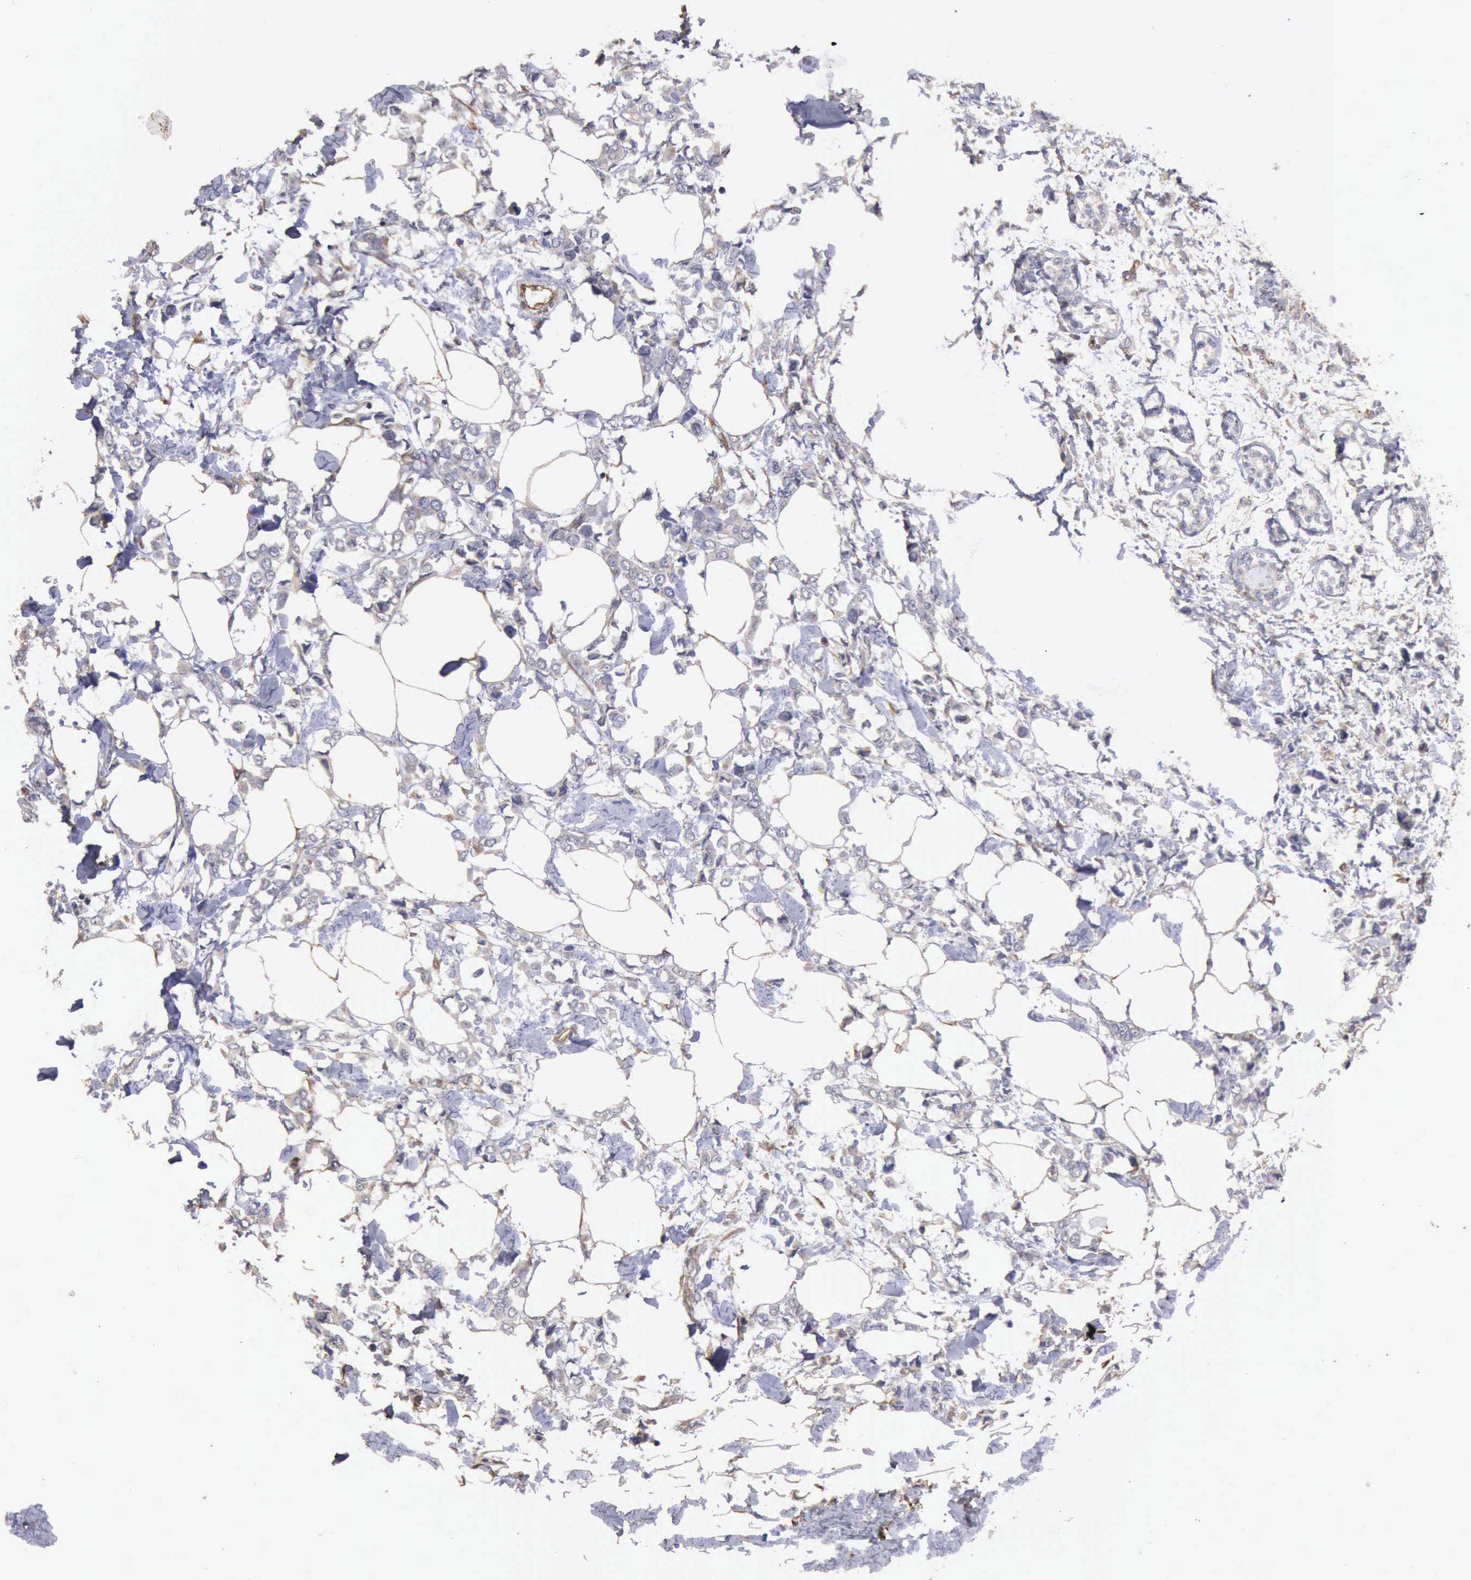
{"staining": {"intensity": "negative", "quantity": "none", "location": "none"}, "tissue": "breast cancer", "cell_type": "Tumor cells", "image_type": "cancer", "snomed": [{"axis": "morphology", "description": "Lobular carcinoma"}, {"axis": "topography", "description": "Breast"}], "caption": "Tumor cells show no significant expression in breast cancer (lobular carcinoma). Brightfield microscopy of immunohistochemistry stained with DAB (3,3'-diaminobenzidine) (brown) and hematoxylin (blue), captured at high magnification.", "gene": "BMX", "patient": {"sex": "female", "age": 51}}